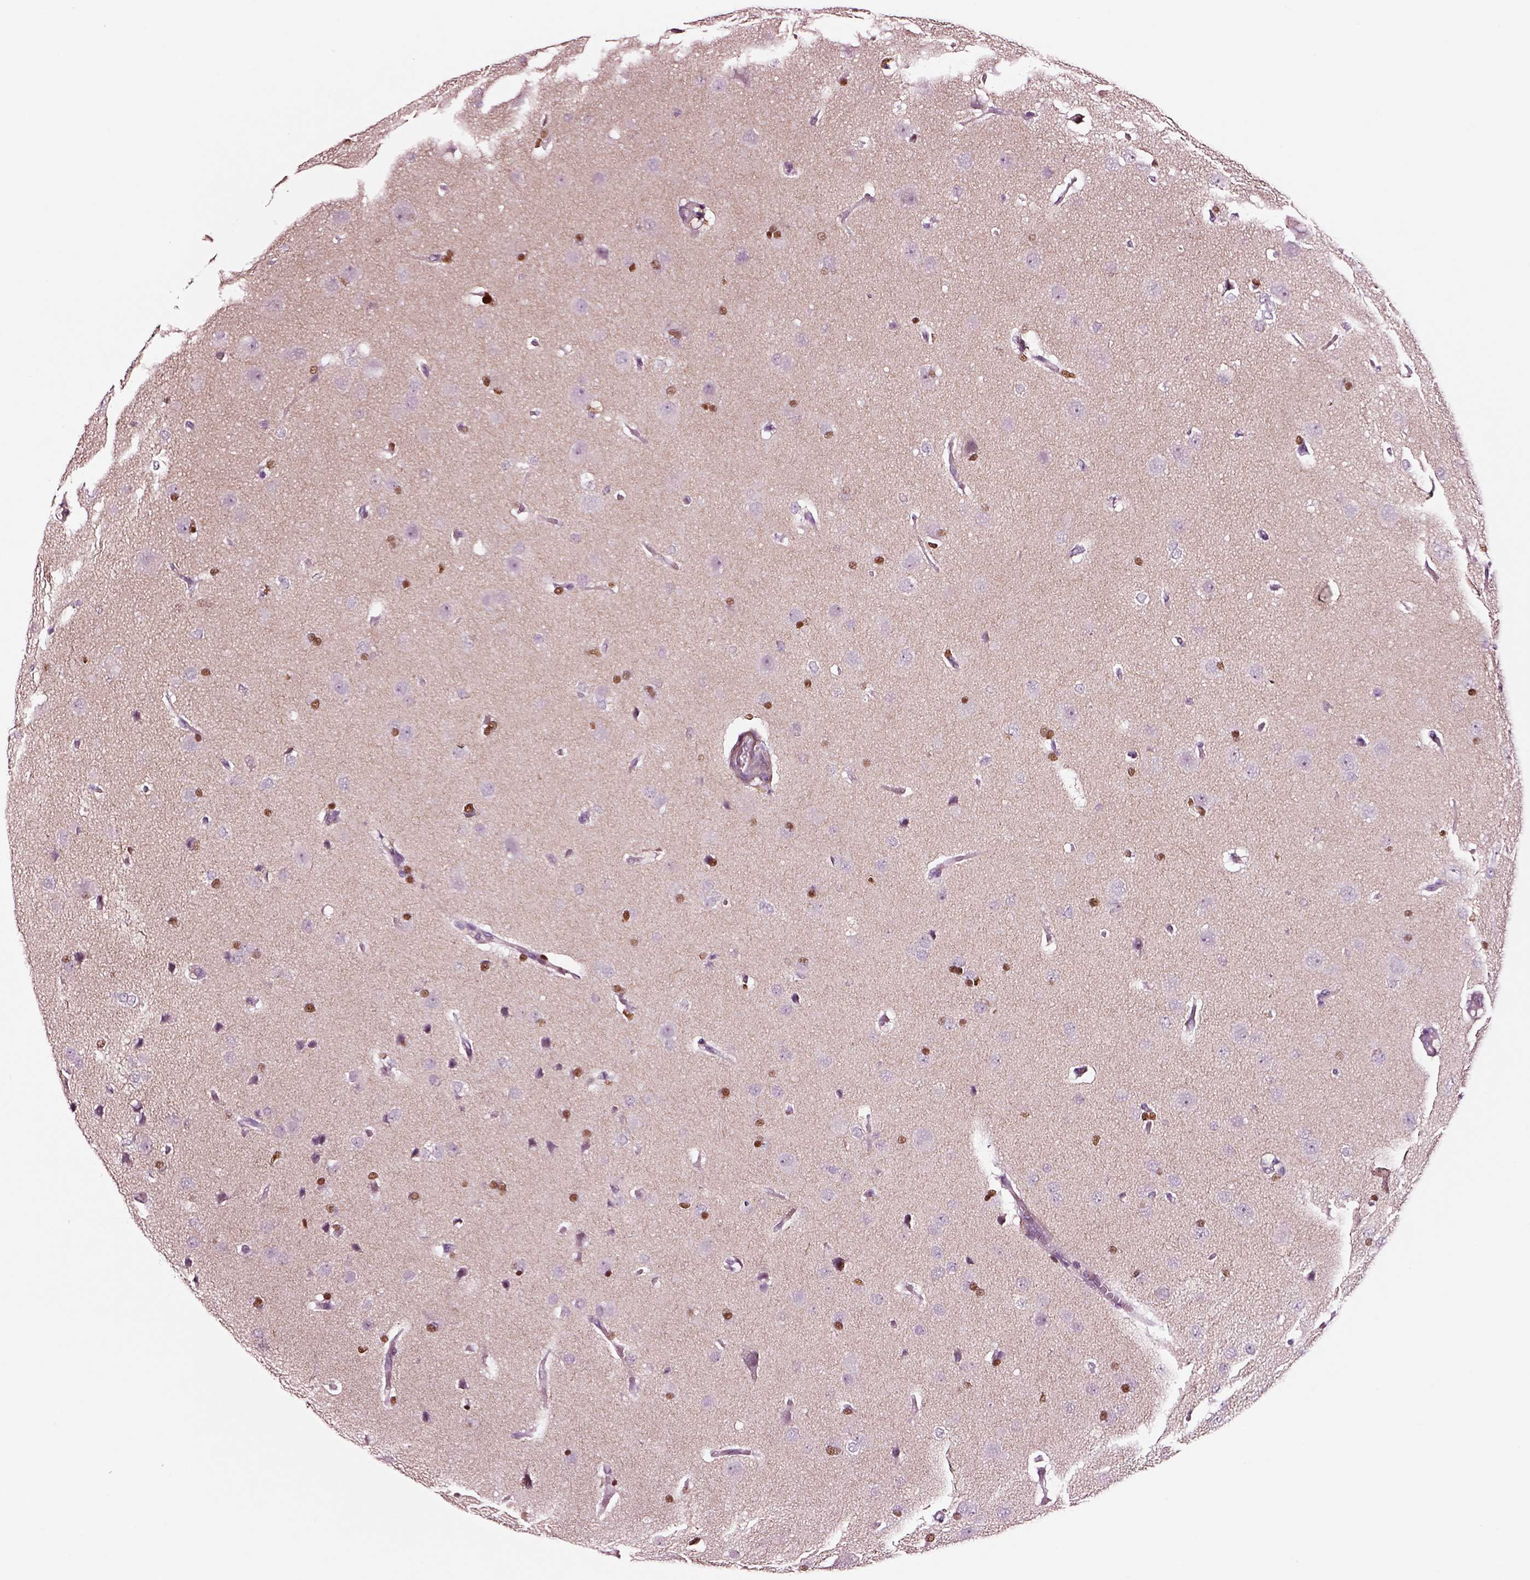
{"staining": {"intensity": "negative", "quantity": "none", "location": "none"}, "tissue": "glioma", "cell_type": "Tumor cells", "image_type": "cancer", "snomed": [{"axis": "morphology", "description": "Glioma, malignant, Low grade"}, {"axis": "topography", "description": "Brain"}], "caption": "A high-resolution histopathology image shows IHC staining of glioma, which exhibits no significant positivity in tumor cells.", "gene": "SOX10", "patient": {"sex": "female", "age": 54}}